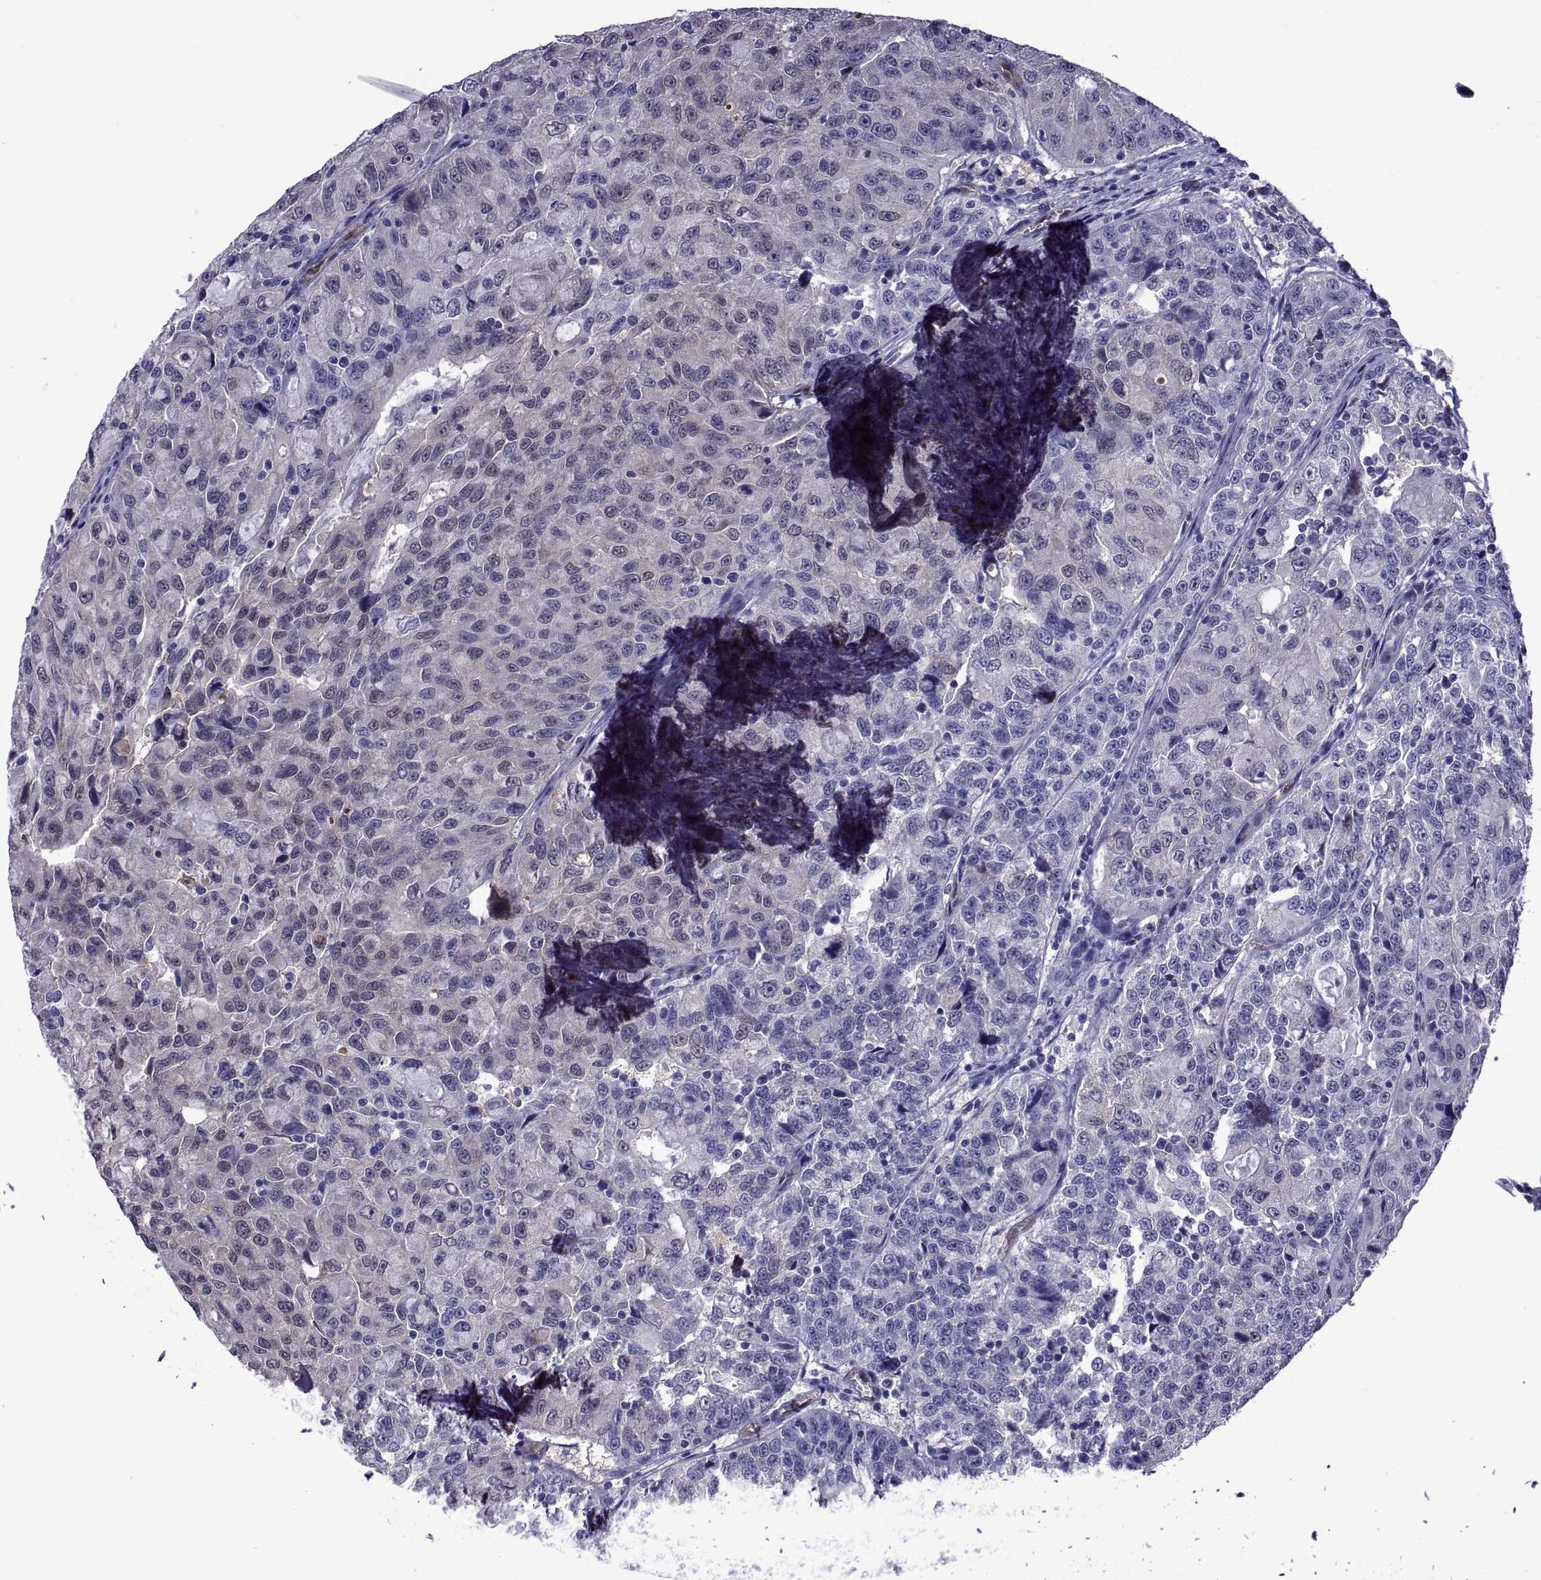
{"staining": {"intensity": "negative", "quantity": "none", "location": "none"}, "tissue": "urothelial cancer", "cell_type": "Tumor cells", "image_type": "cancer", "snomed": [{"axis": "morphology", "description": "Urothelial carcinoma, NOS"}, {"axis": "morphology", "description": "Urothelial carcinoma, High grade"}, {"axis": "topography", "description": "Urinary bladder"}], "caption": "An image of urothelial cancer stained for a protein displays no brown staining in tumor cells.", "gene": "LCN9", "patient": {"sex": "female", "age": 73}}